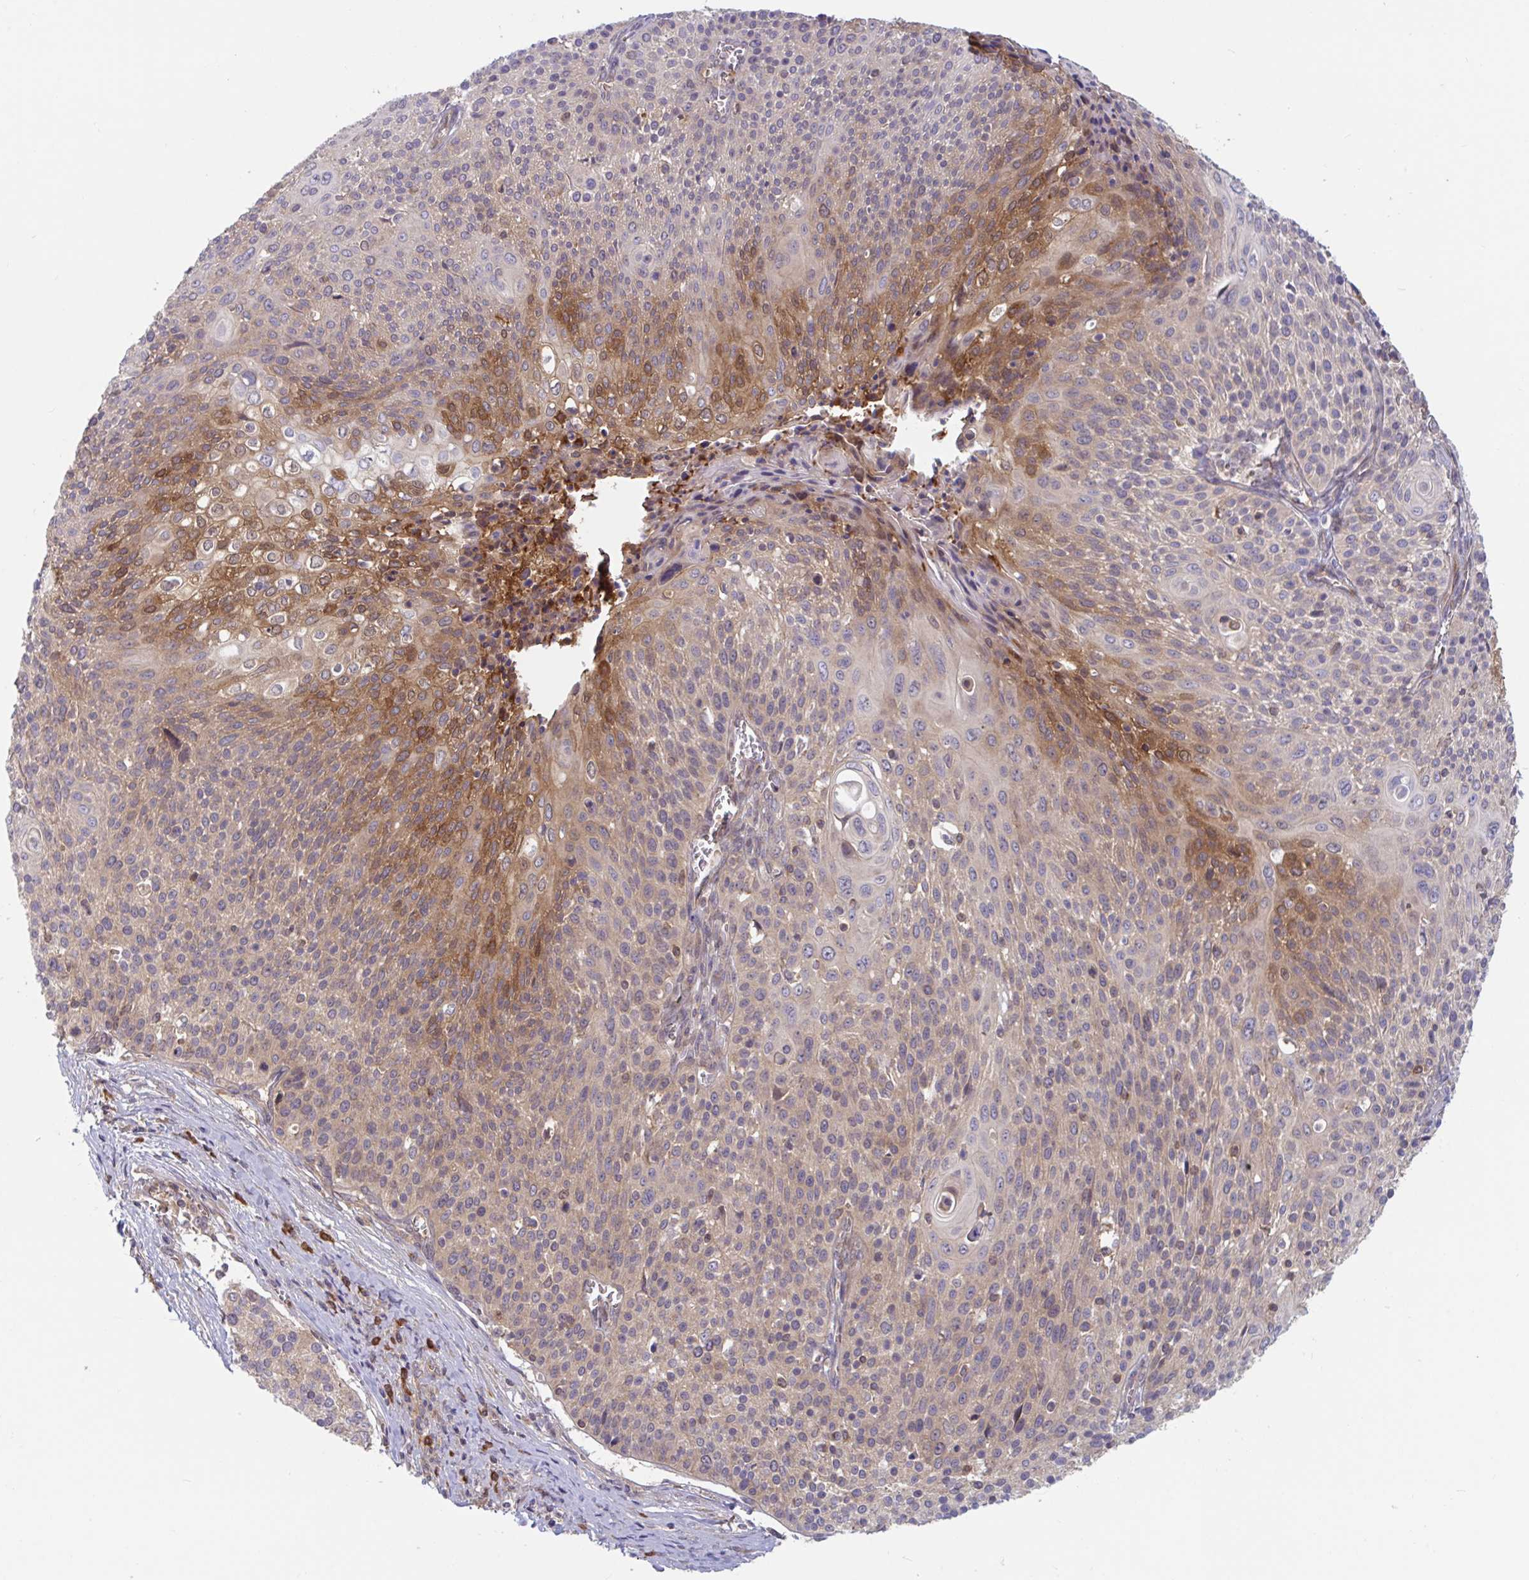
{"staining": {"intensity": "moderate", "quantity": "25%-75%", "location": "cytoplasmic/membranous,nuclear"}, "tissue": "cervical cancer", "cell_type": "Tumor cells", "image_type": "cancer", "snomed": [{"axis": "morphology", "description": "Squamous cell carcinoma, NOS"}, {"axis": "topography", "description": "Cervix"}], "caption": "Immunohistochemical staining of human cervical cancer (squamous cell carcinoma) exhibits medium levels of moderate cytoplasmic/membranous and nuclear positivity in approximately 25%-75% of tumor cells.", "gene": "LMNTD2", "patient": {"sex": "female", "age": 31}}